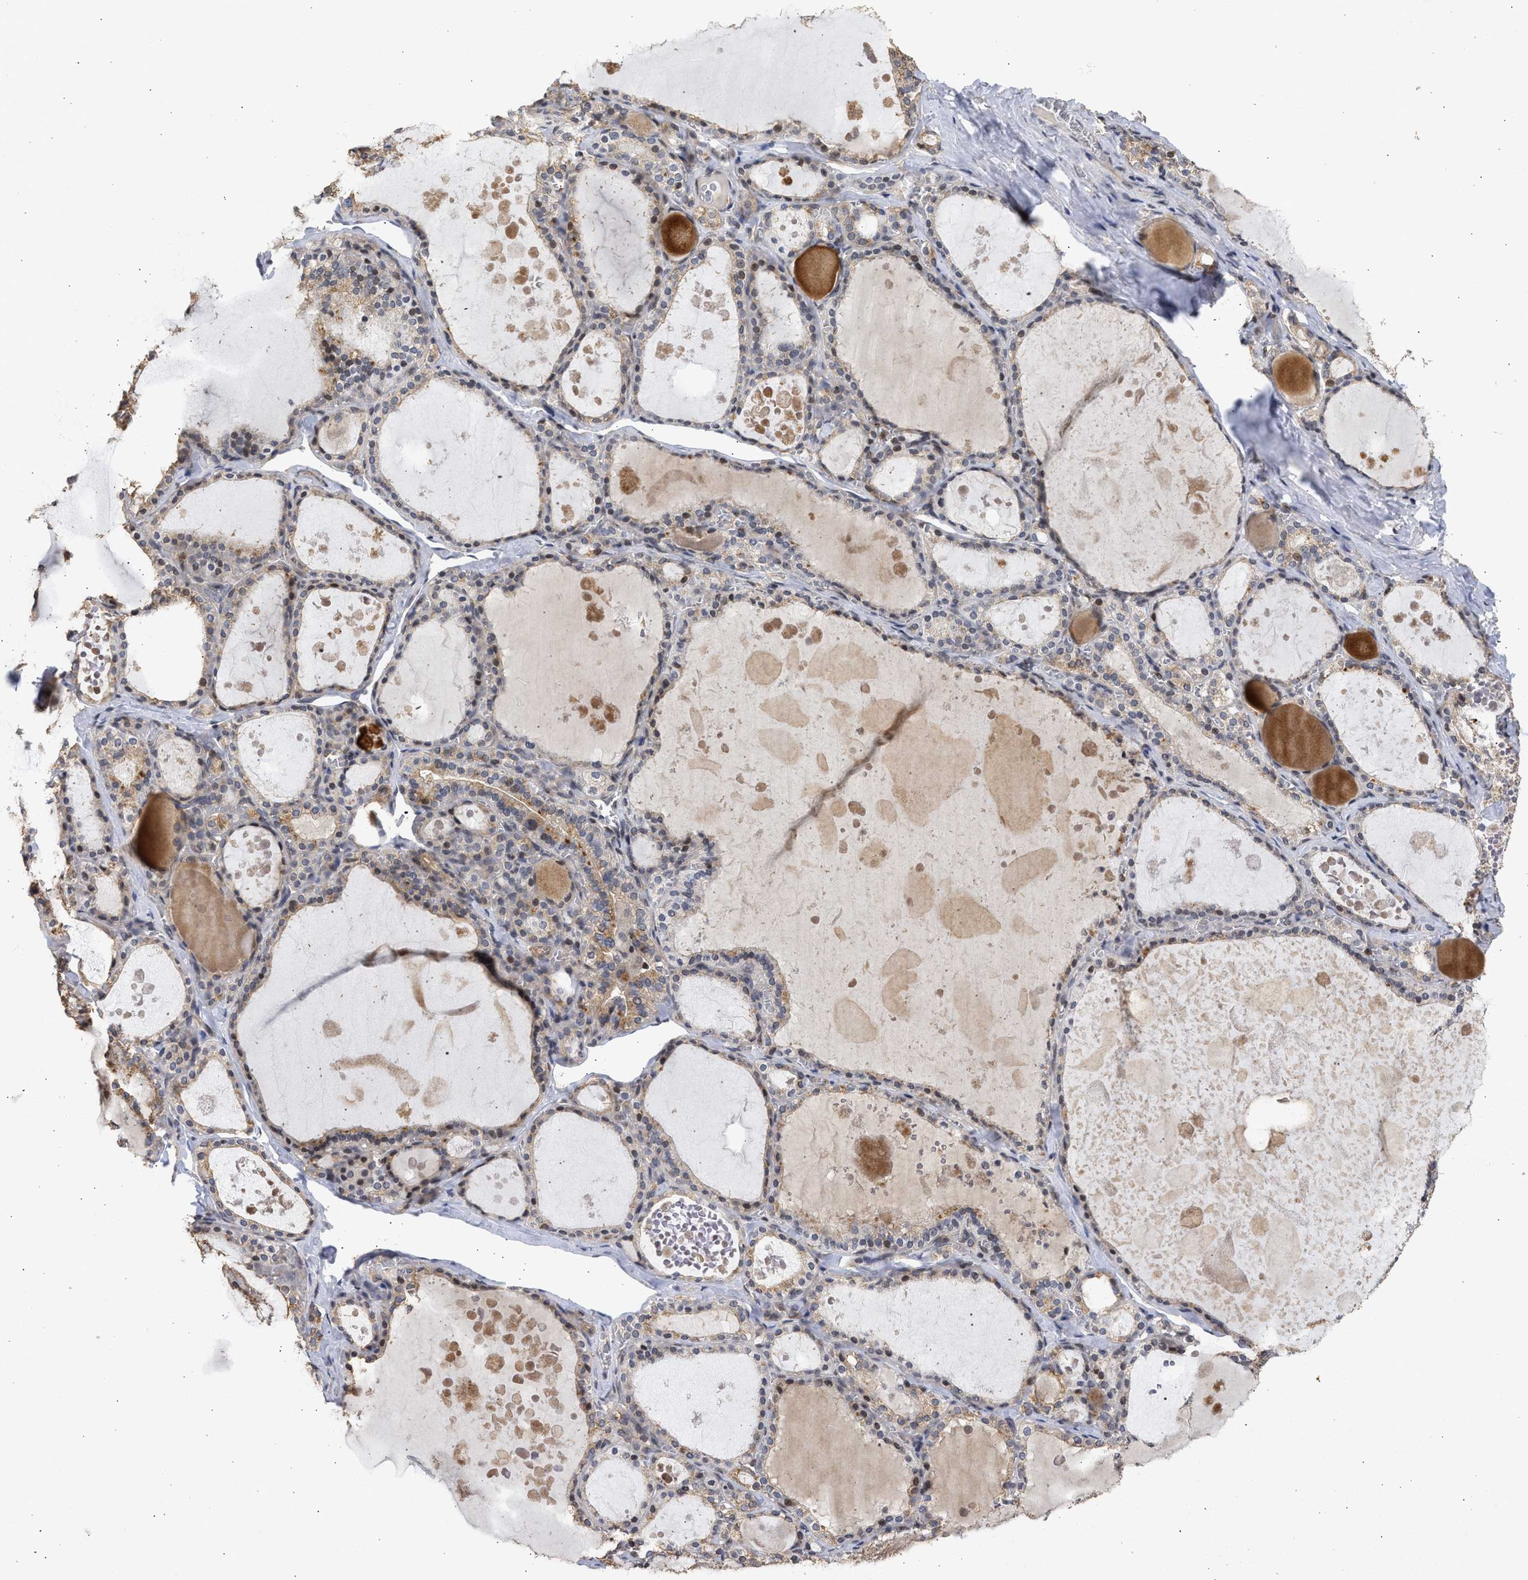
{"staining": {"intensity": "moderate", "quantity": "25%-75%", "location": "cytoplasmic/membranous,nuclear"}, "tissue": "thyroid gland", "cell_type": "Glandular cells", "image_type": "normal", "snomed": [{"axis": "morphology", "description": "Normal tissue, NOS"}, {"axis": "topography", "description": "Thyroid gland"}], "caption": "Immunohistochemical staining of normal human thyroid gland demonstrates moderate cytoplasmic/membranous,nuclear protein expression in approximately 25%-75% of glandular cells.", "gene": "ENSG00000142539", "patient": {"sex": "male", "age": 56}}